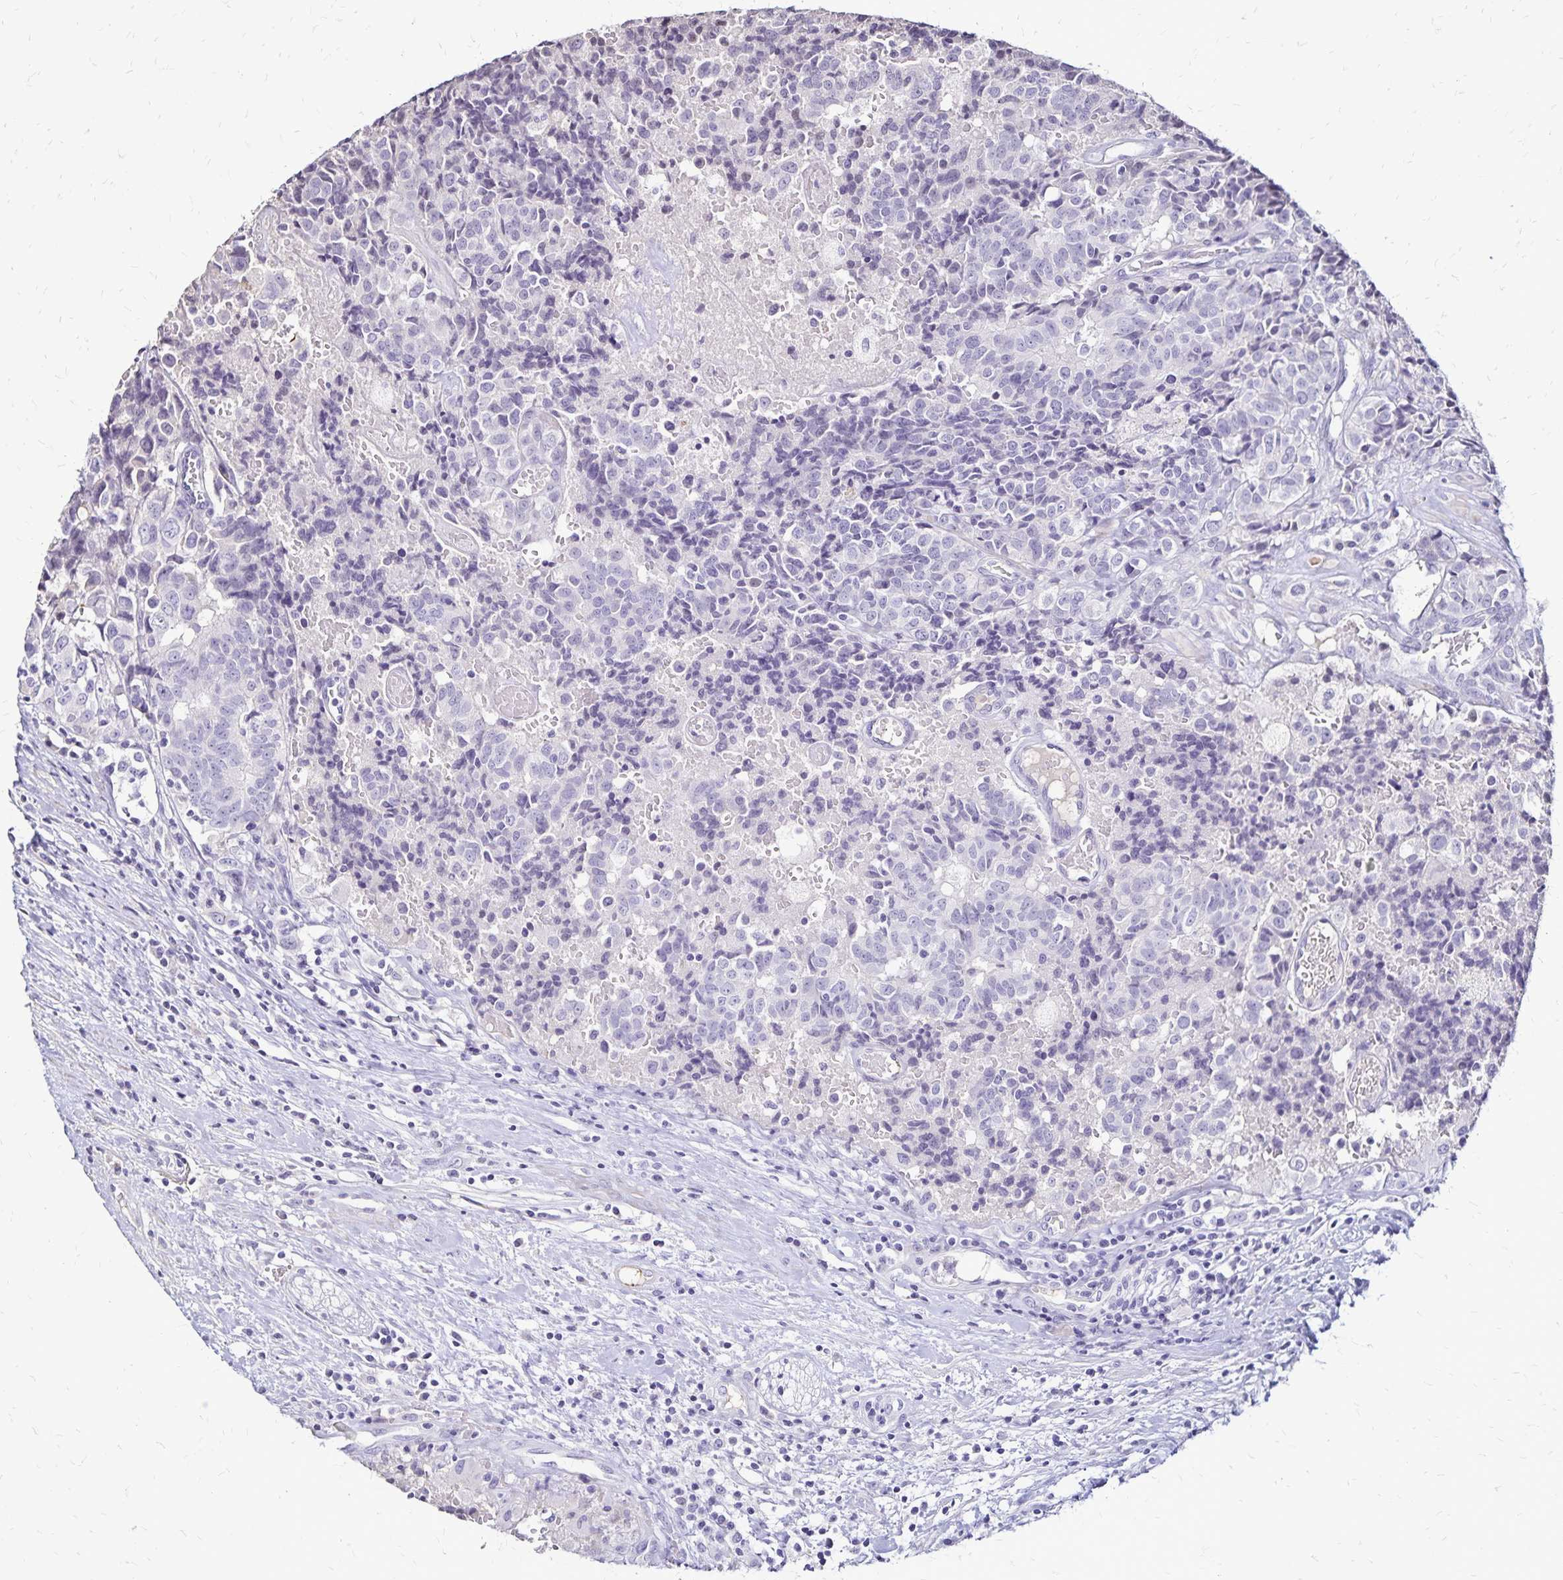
{"staining": {"intensity": "negative", "quantity": "none", "location": "none"}, "tissue": "prostate cancer", "cell_type": "Tumor cells", "image_type": "cancer", "snomed": [{"axis": "morphology", "description": "Adenocarcinoma, High grade"}, {"axis": "topography", "description": "Prostate and seminal vesicle, NOS"}], "caption": "This is an immunohistochemistry (IHC) image of human prostate cancer (high-grade adenocarcinoma). There is no positivity in tumor cells.", "gene": "KISS1", "patient": {"sex": "male", "age": 60}}